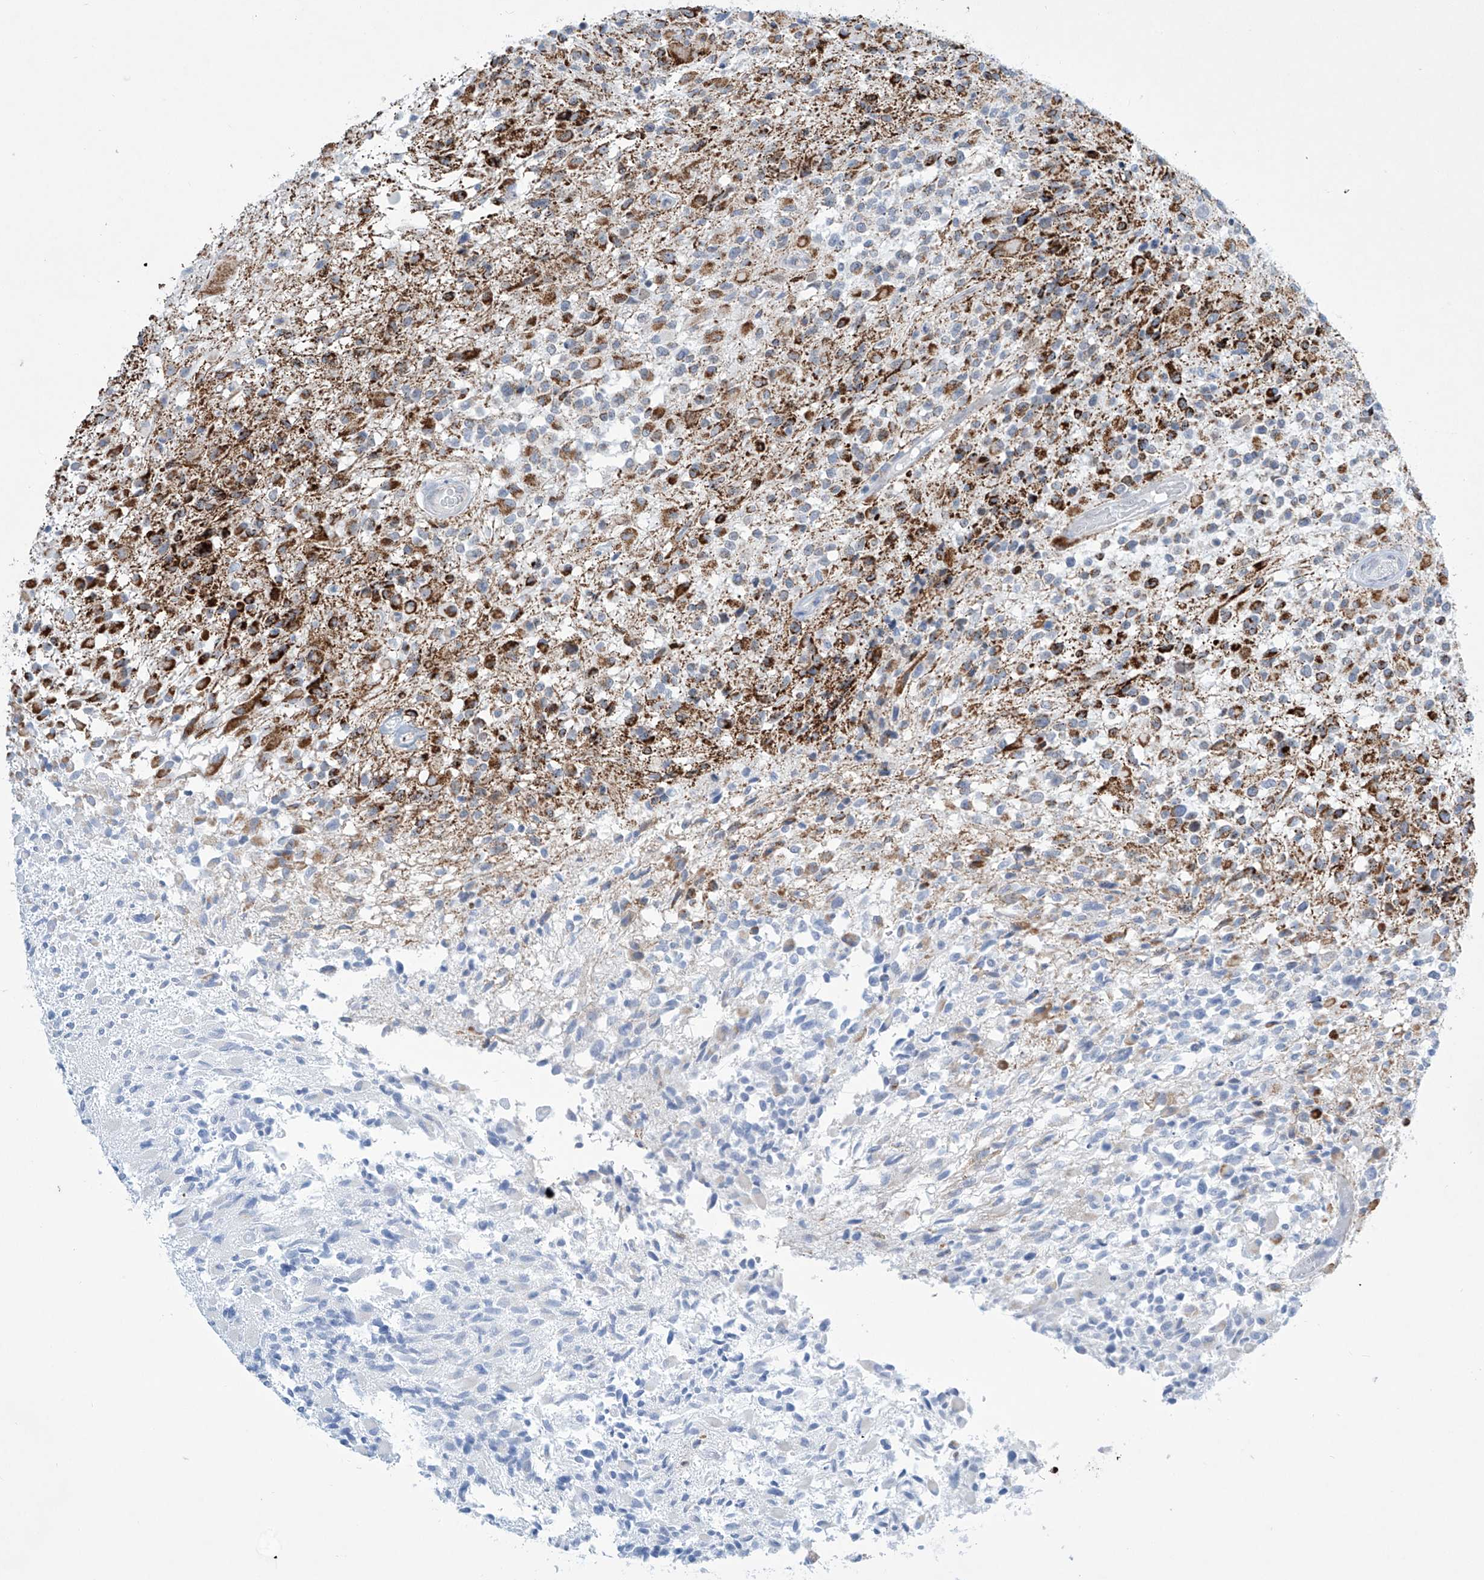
{"staining": {"intensity": "strong", "quantity": "<25%", "location": "cytoplasmic/membranous"}, "tissue": "glioma", "cell_type": "Tumor cells", "image_type": "cancer", "snomed": [{"axis": "morphology", "description": "Glioma, malignant, High grade"}, {"axis": "morphology", "description": "Glioblastoma, NOS"}, {"axis": "topography", "description": "Brain"}], "caption": "Human glioma stained for a protein (brown) displays strong cytoplasmic/membranous positive positivity in approximately <25% of tumor cells.", "gene": "ALDH6A1", "patient": {"sex": "male", "age": 60}}